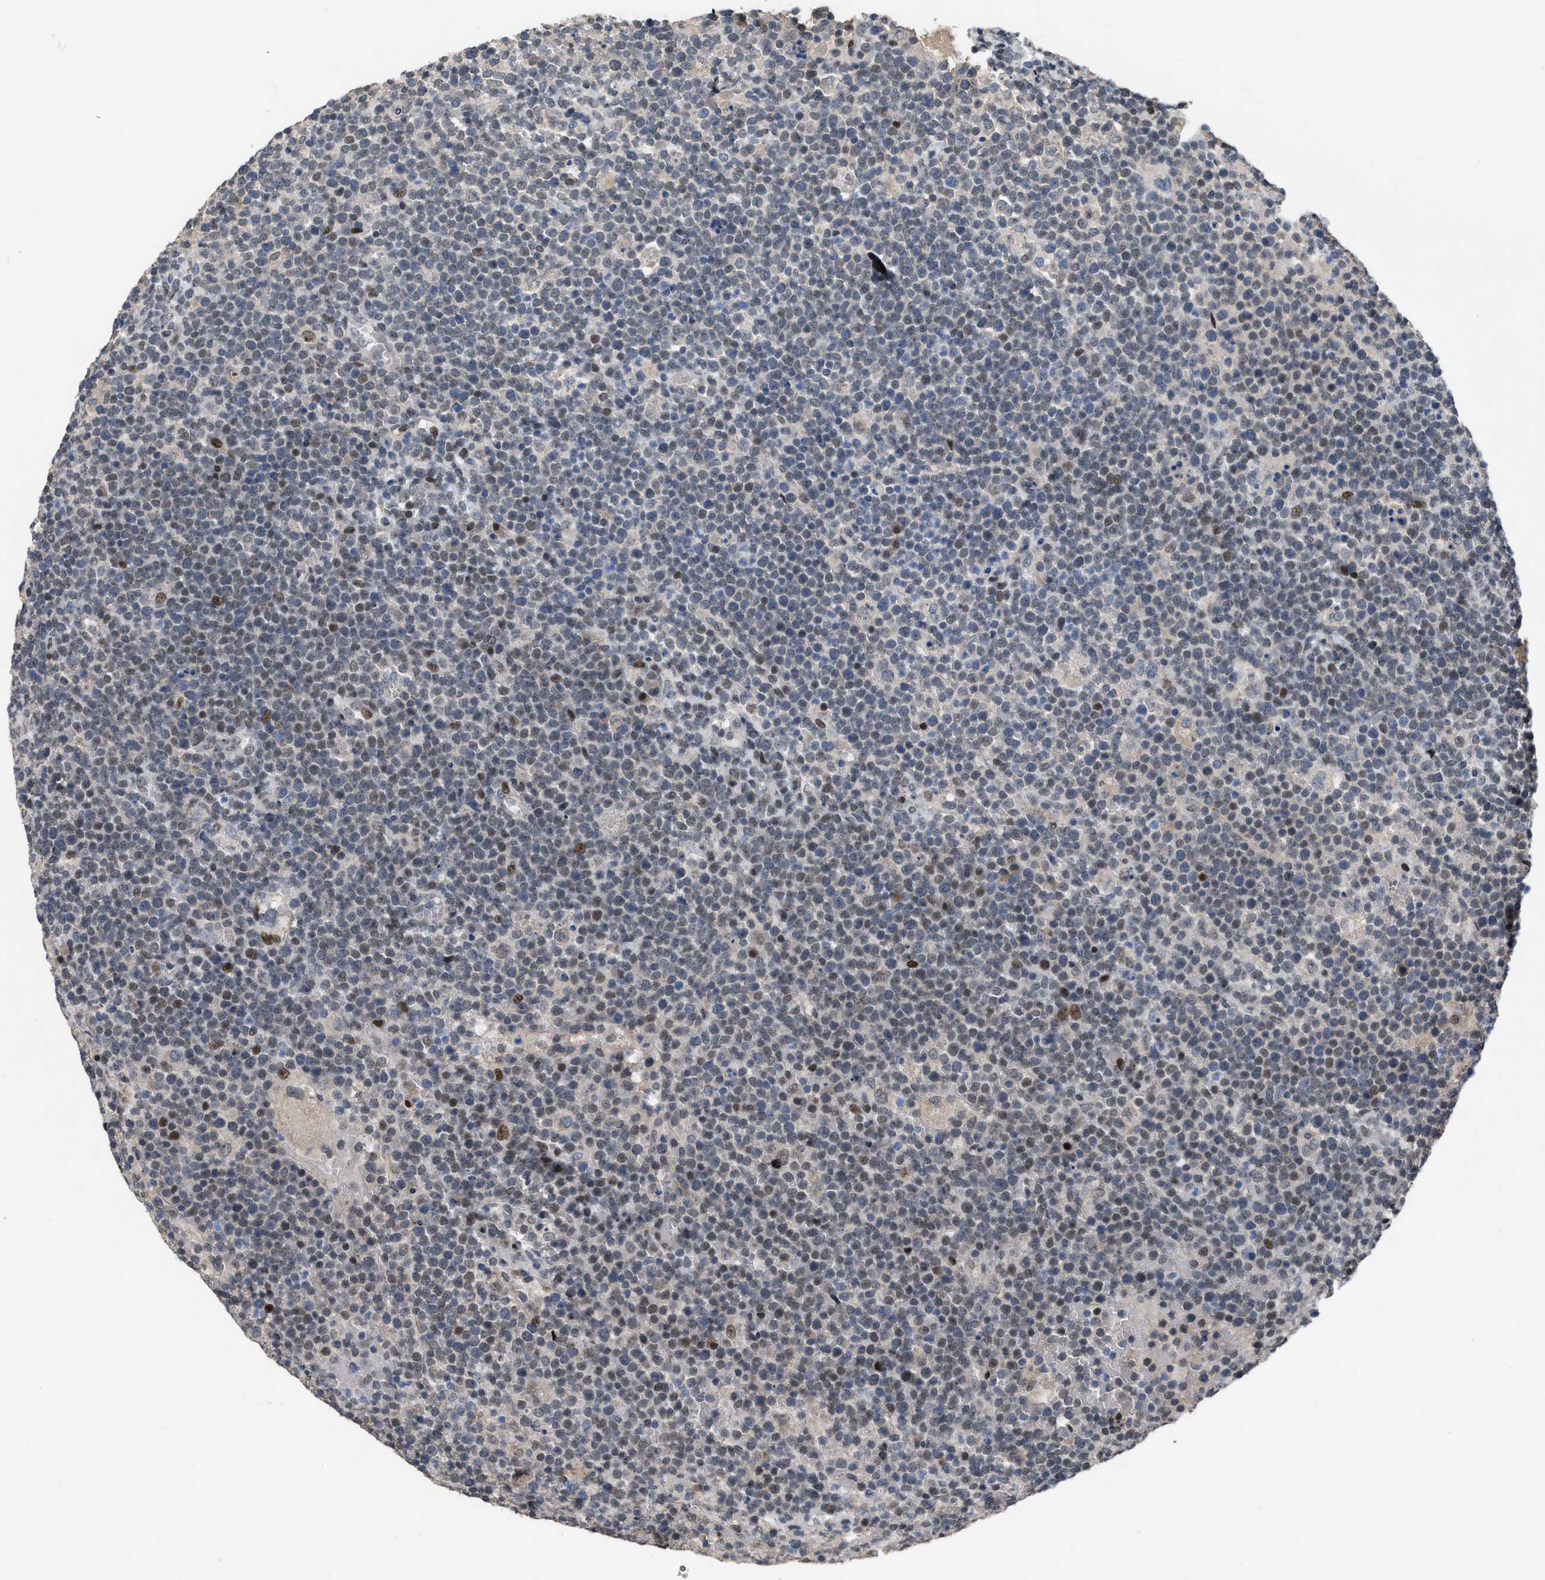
{"staining": {"intensity": "weak", "quantity": "25%-75%", "location": "nuclear"}, "tissue": "lymphoma", "cell_type": "Tumor cells", "image_type": "cancer", "snomed": [{"axis": "morphology", "description": "Malignant lymphoma, non-Hodgkin's type, High grade"}, {"axis": "topography", "description": "Lymph node"}], "caption": "The immunohistochemical stain highlights weak nuclear staining in tumor cells of lymphoma tissue. The staining was performed using DAB (3,3'-diaminobenzidine), with brown indicating positive protein expression. Nuclei are stained blue with hematoxylin.", "gene": "SETDB1", "patient": {"sex": "male", "age": 61}}